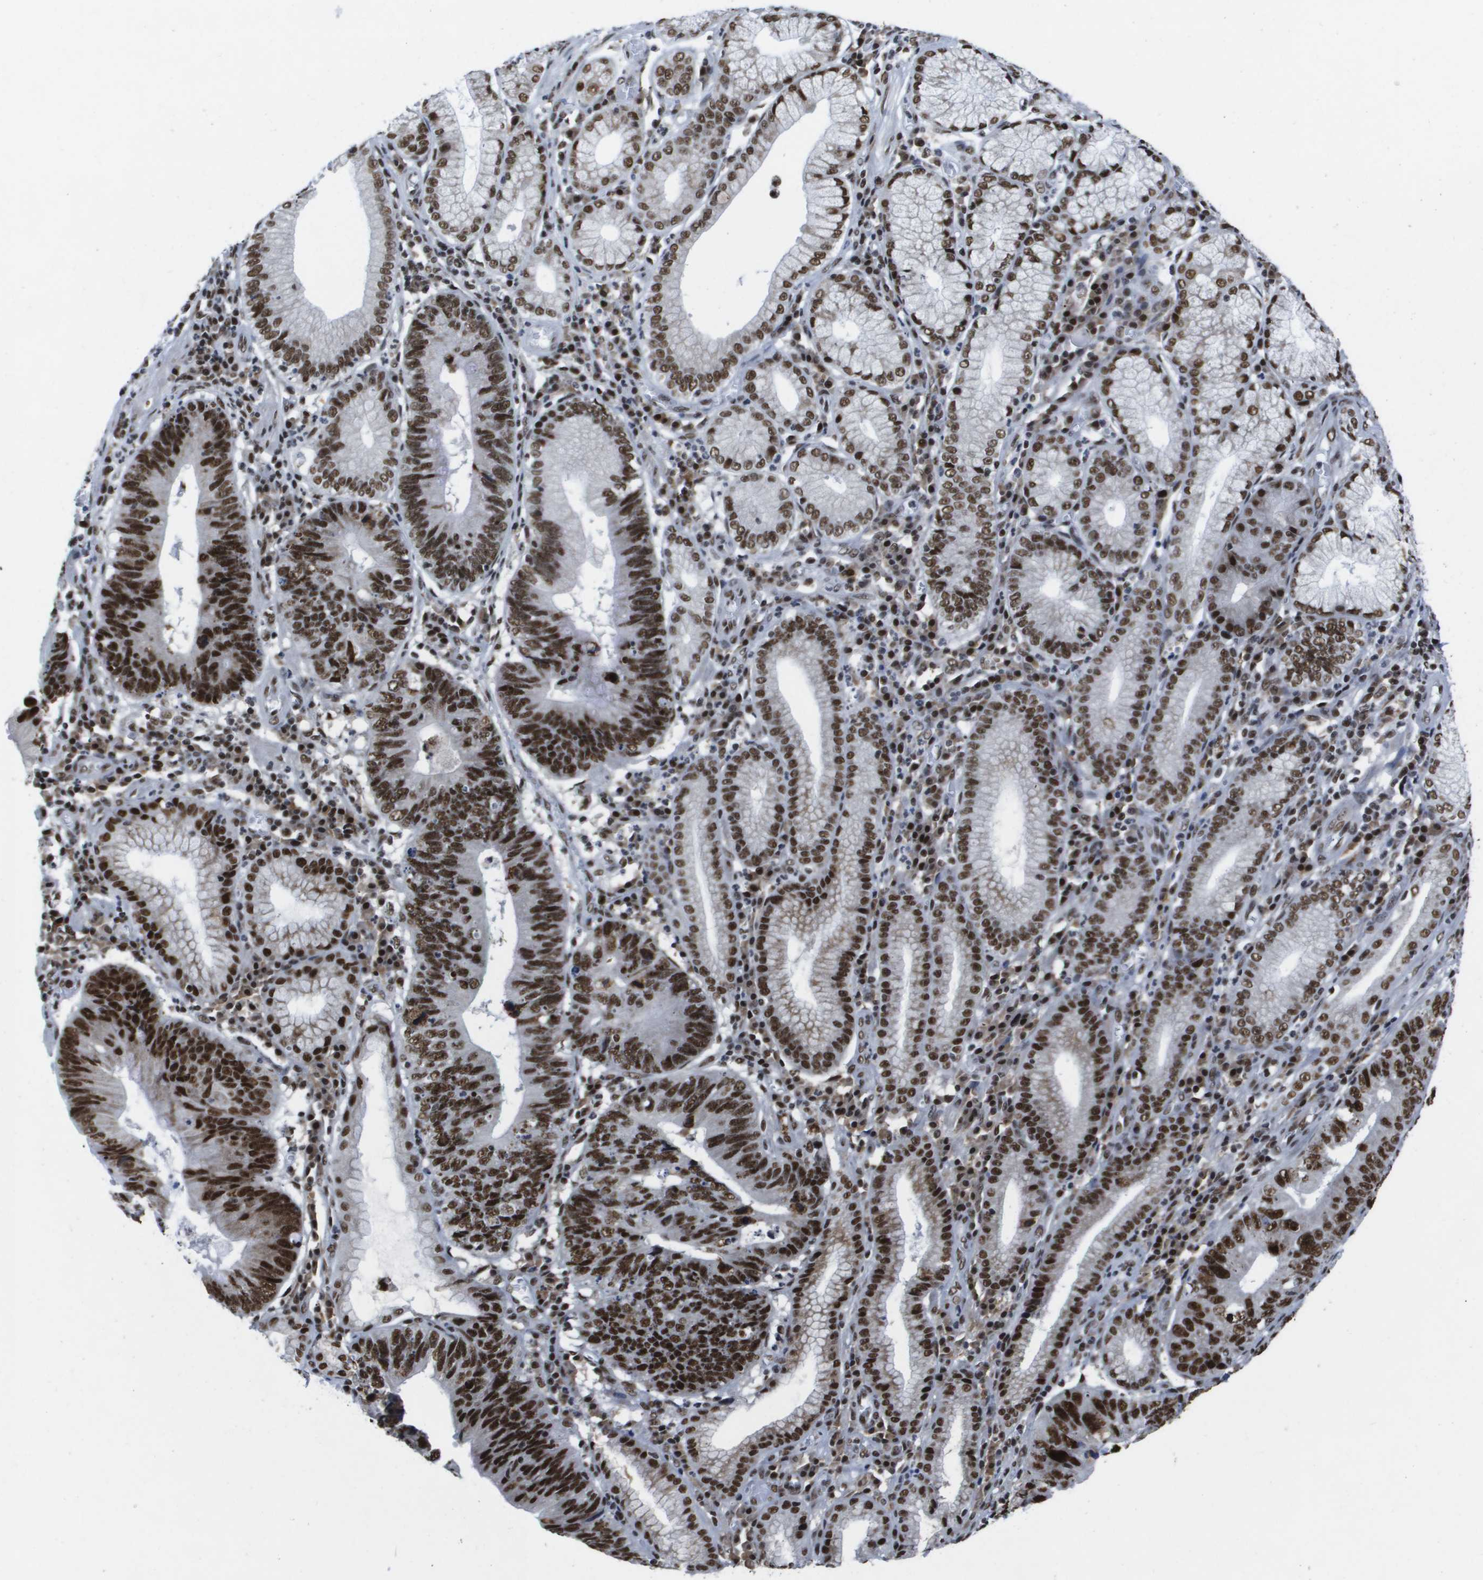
{"staining": {"intensity": "strong", "quantity": ">75%", "location": "nuclear"}, "tissue": "stomach cancer", "cell_type": "Tumor cells", "image_type": "cancer", "snomed": [{"axis": "morphology", "description": "Adenocarcinoma, NOS"}, {"axis": "topography", "description": "Stomach"}], "caption": "Approximately >75% of tumor cells in human stomach adenocarcinoma exhibit strong nuclear protein staining as visualized by brown immunohistochemical staining.", "gene": "NSRP1", "patient": {"sex": "male", "age": 59}}